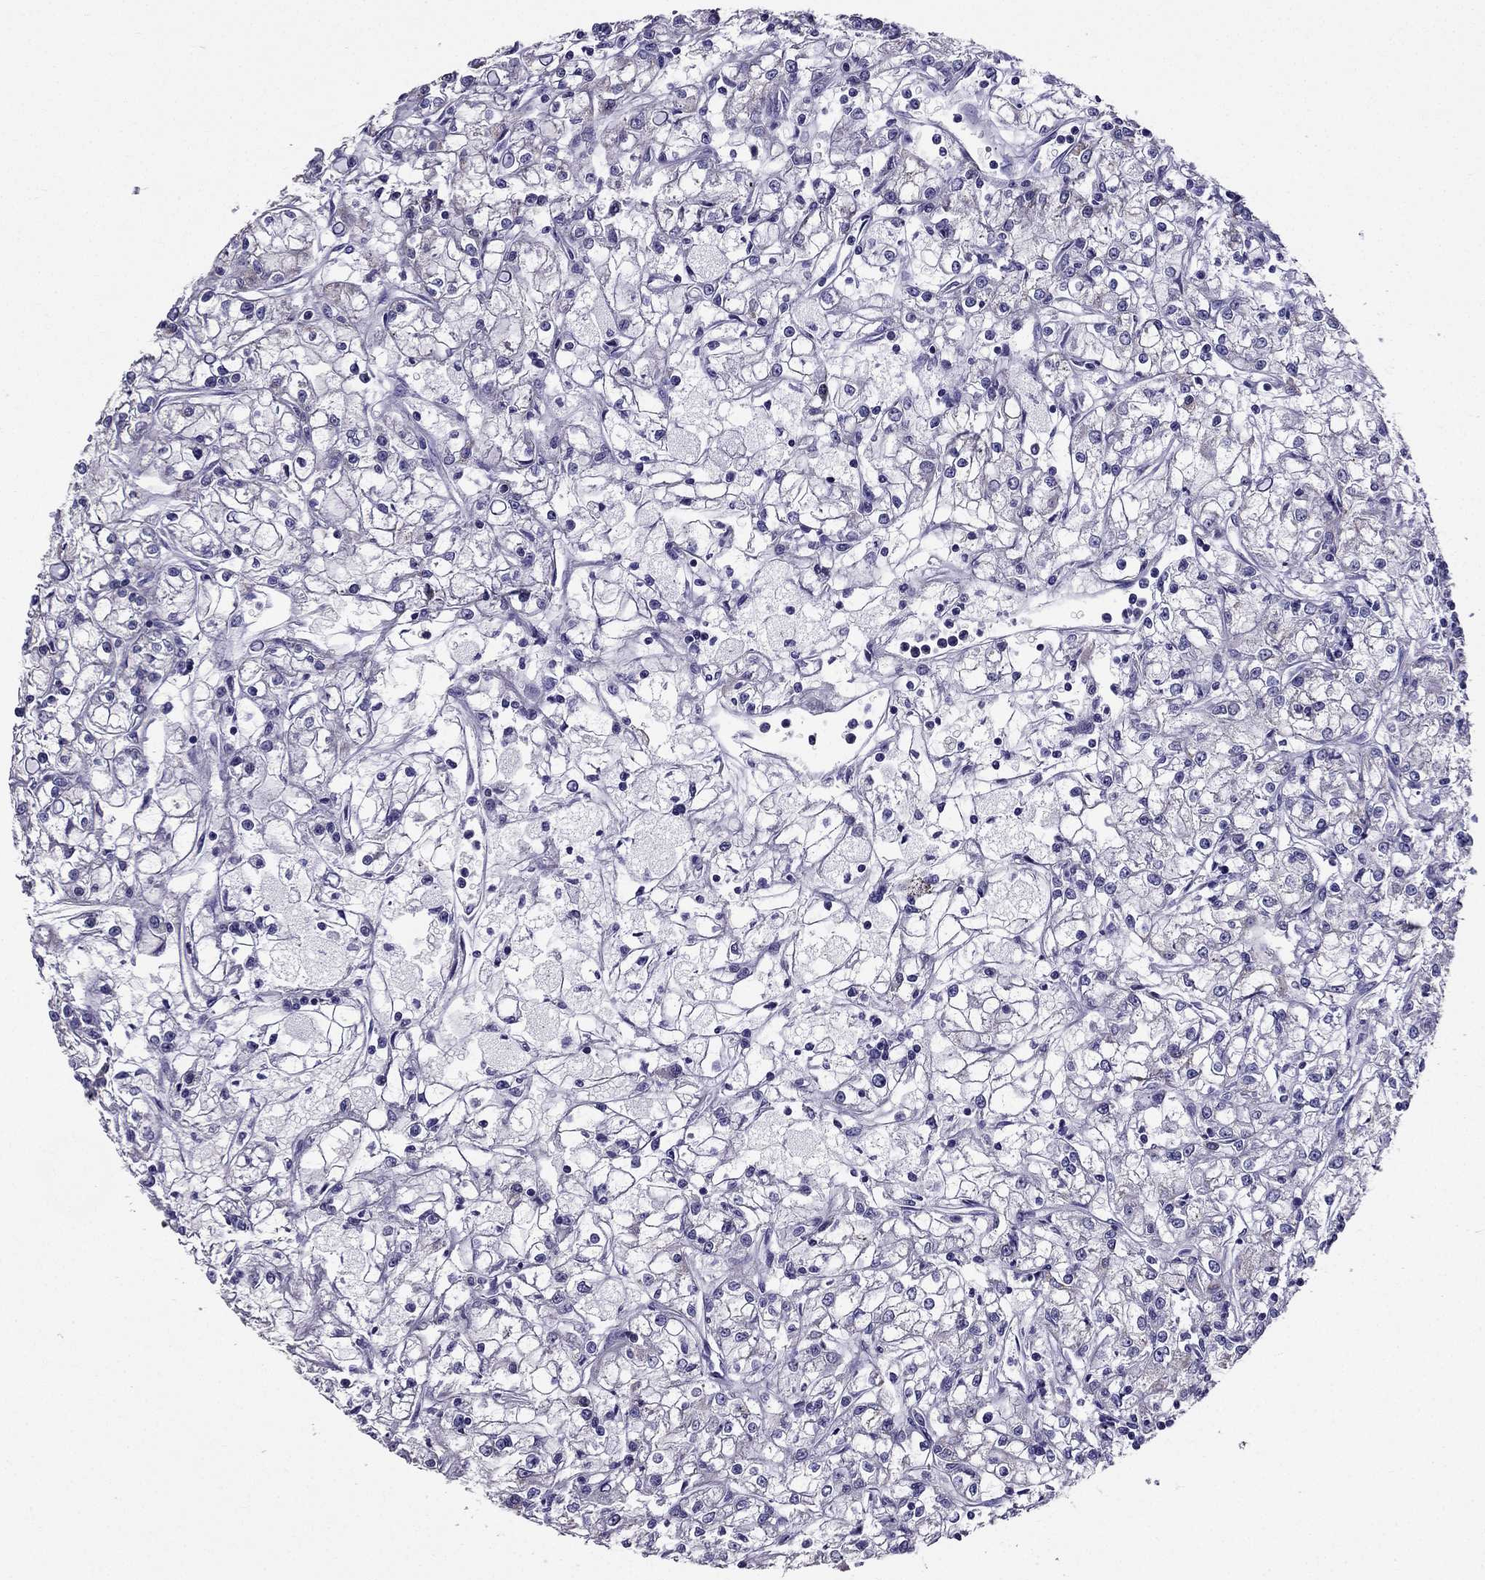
{"staining": {"intensity": "negative", "quantity": "none", "location": "none"}, "tissue": "renal cancer", "cell_type": "Tumor cells", "image_type": "cancer", "snomed": [{"axis": "morphology", "description": "Adenocarcinoma, NOS"}, {"axis": "topography", "description": "Kidney"}], "caption": "Immunohistochemistry (IHC) of renal cancer (adenocarcinoma) demonstrates no expression in tumor cells. The staining is performed using DAB brown chromogen with nuclei counter-stained in using hematoxylin.", "gene": "AAK1", "patient": {"sex": "female", "age": 59}}